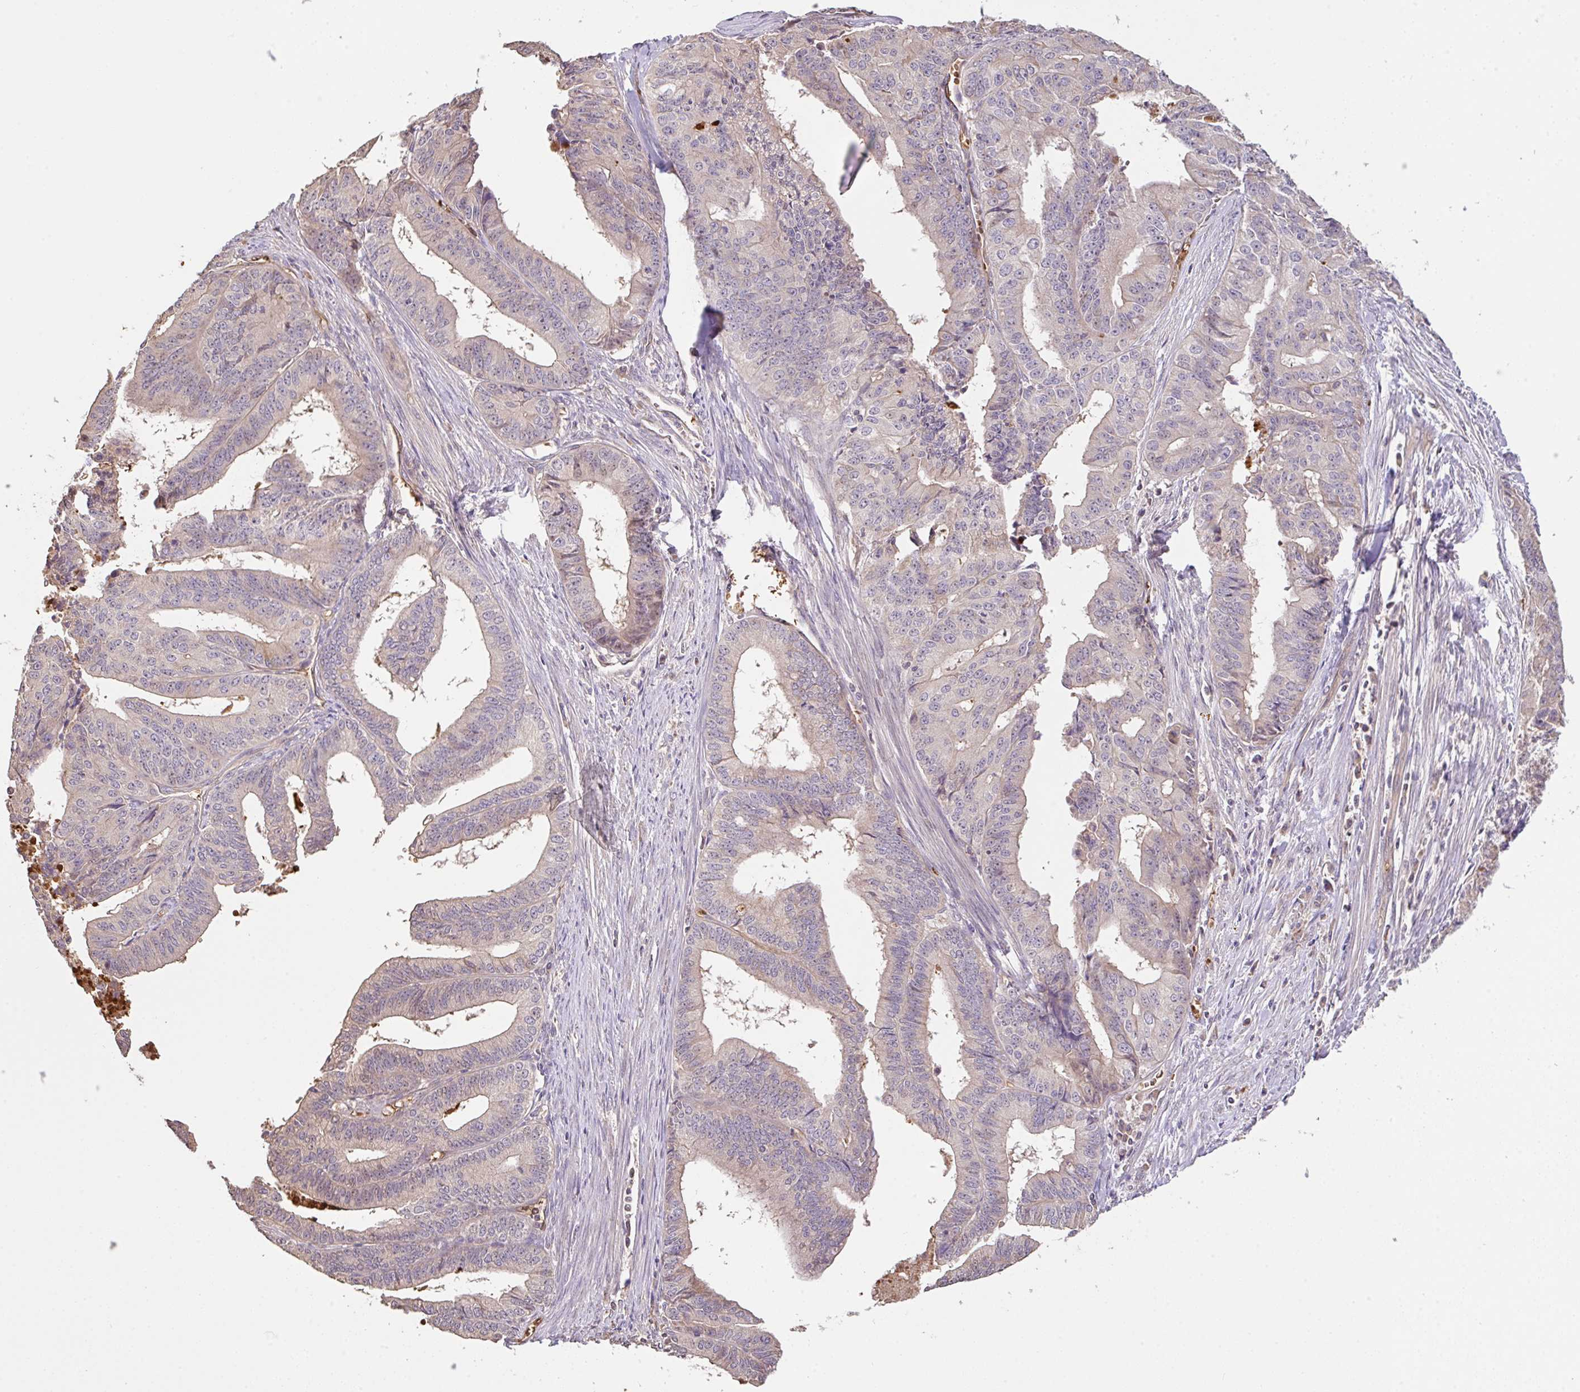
{"staining": {"intensity": "weak", "quantity": "<25%", "location": "nuclear"}, "tissue": "endometrial cancer", "cell_type": "Tumor cells", "image_type": "cancer", "snomed": [{"axis": "morphology", "description": "Adenocarcinoma, NOS"}, {"axis": "topography", "description": "Endometrium"}], "caption": "Tumor cells are negative for protein expression in human endometrial adenocarcinoma.", "gene": "C1QTNF9B", "patient": {"sex": "female", "age": 65}}